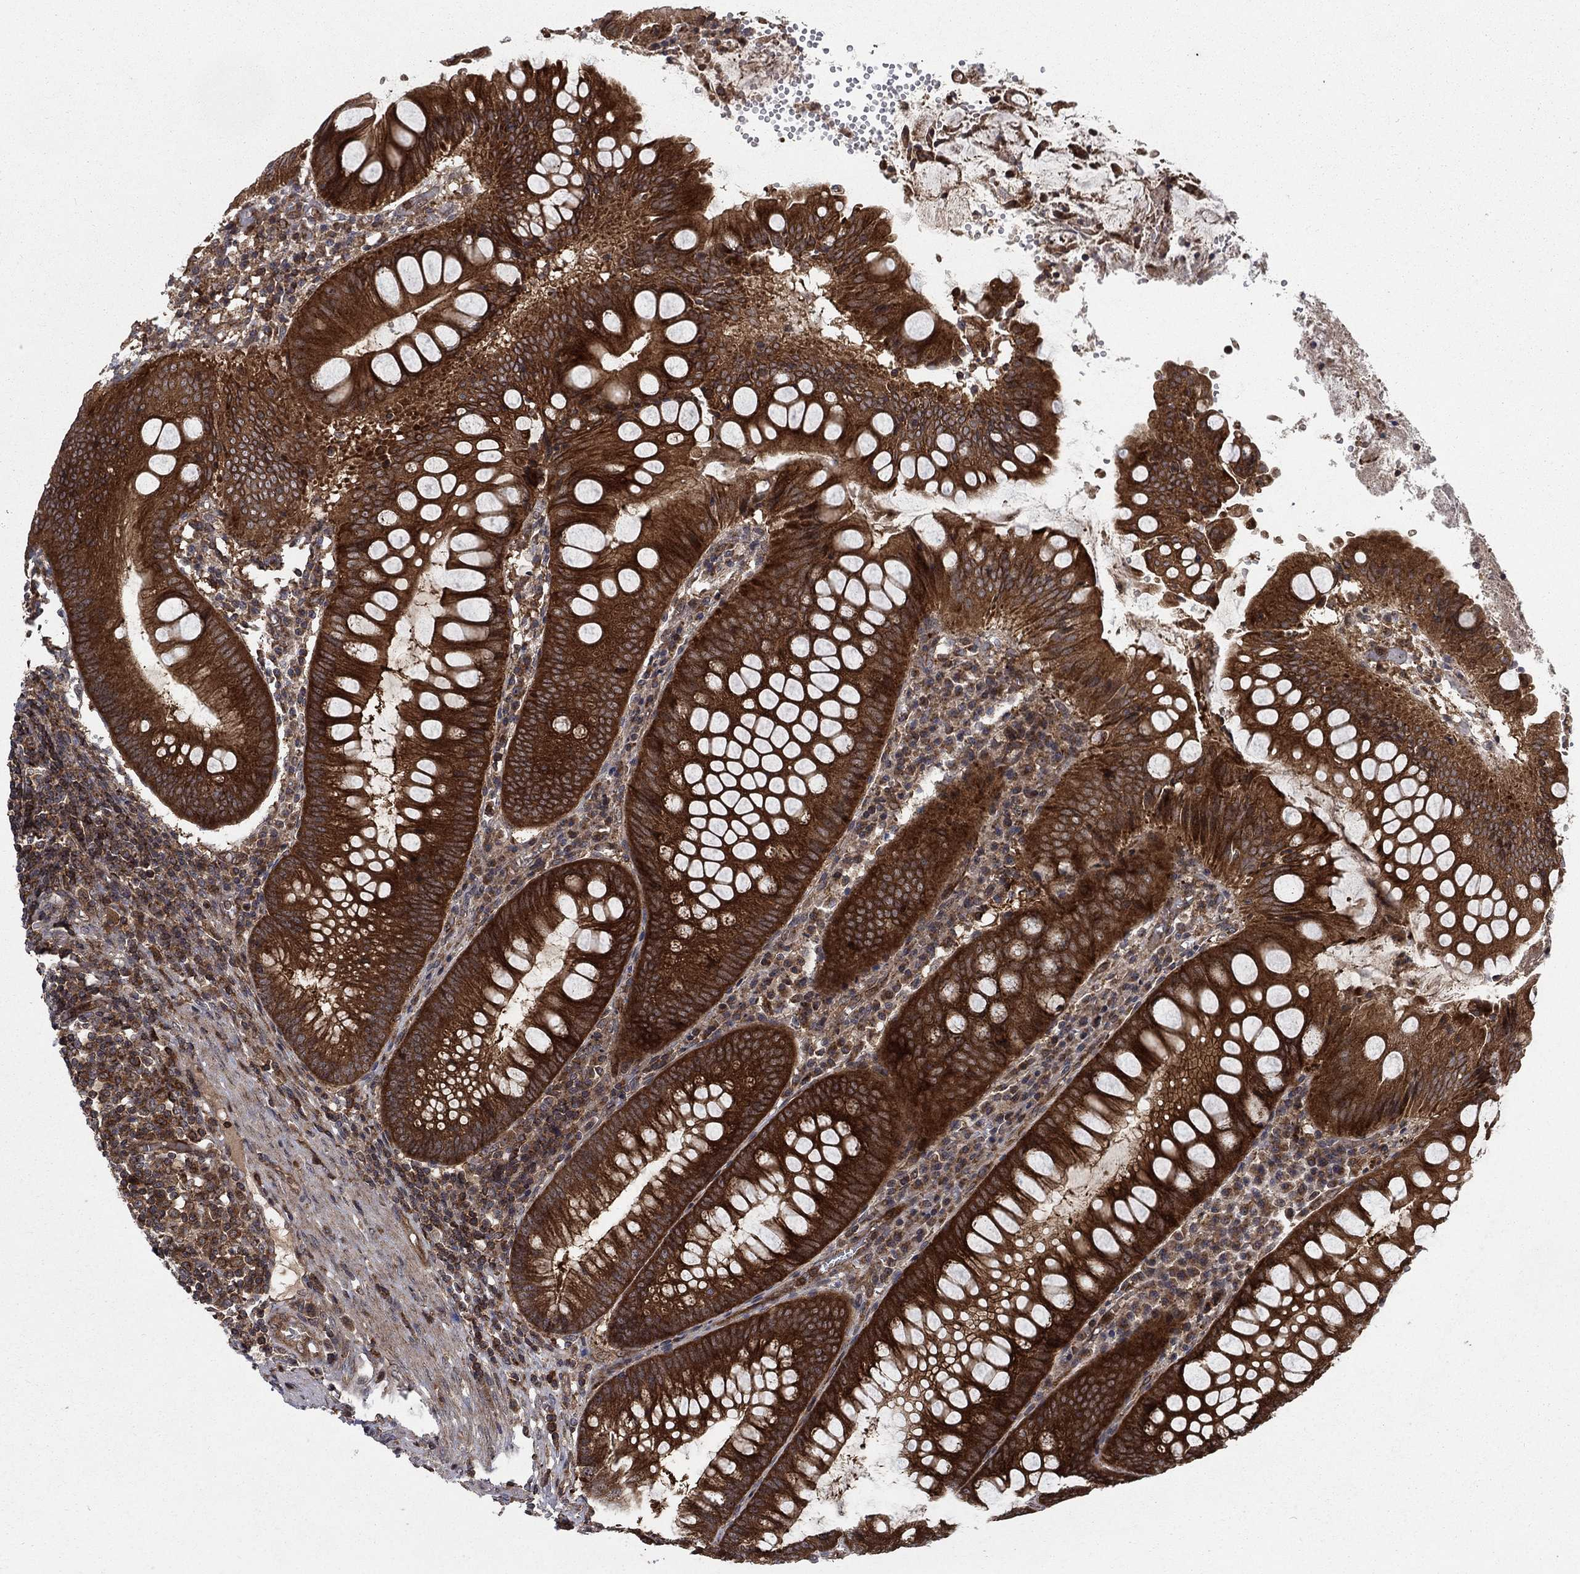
{"staining": {"intensity": "strong", "quantity": ">75%", "location": "cytoplasmic/membranous"}, "tissue": "appendix", "cell_type": "Glandular cells", "image_type": "normal", "snomed": [{"axis": "morphology", "description": "Normal tissue, NOS"}, {"axis": "morphology", "description": "Inflammation, NOS"}, {"axis": "topography", "description": "Appendix"}], "caption": "The photomicrograph reveals staining of benign appendix, revealing strong cytoplasmic/membranous protein expression (brown color) within glandular cells. (DAB IHC with brightfield microscopy, high magnification).", "gene": "IFI35", "patient": {"sex": "male", "age": 16}}